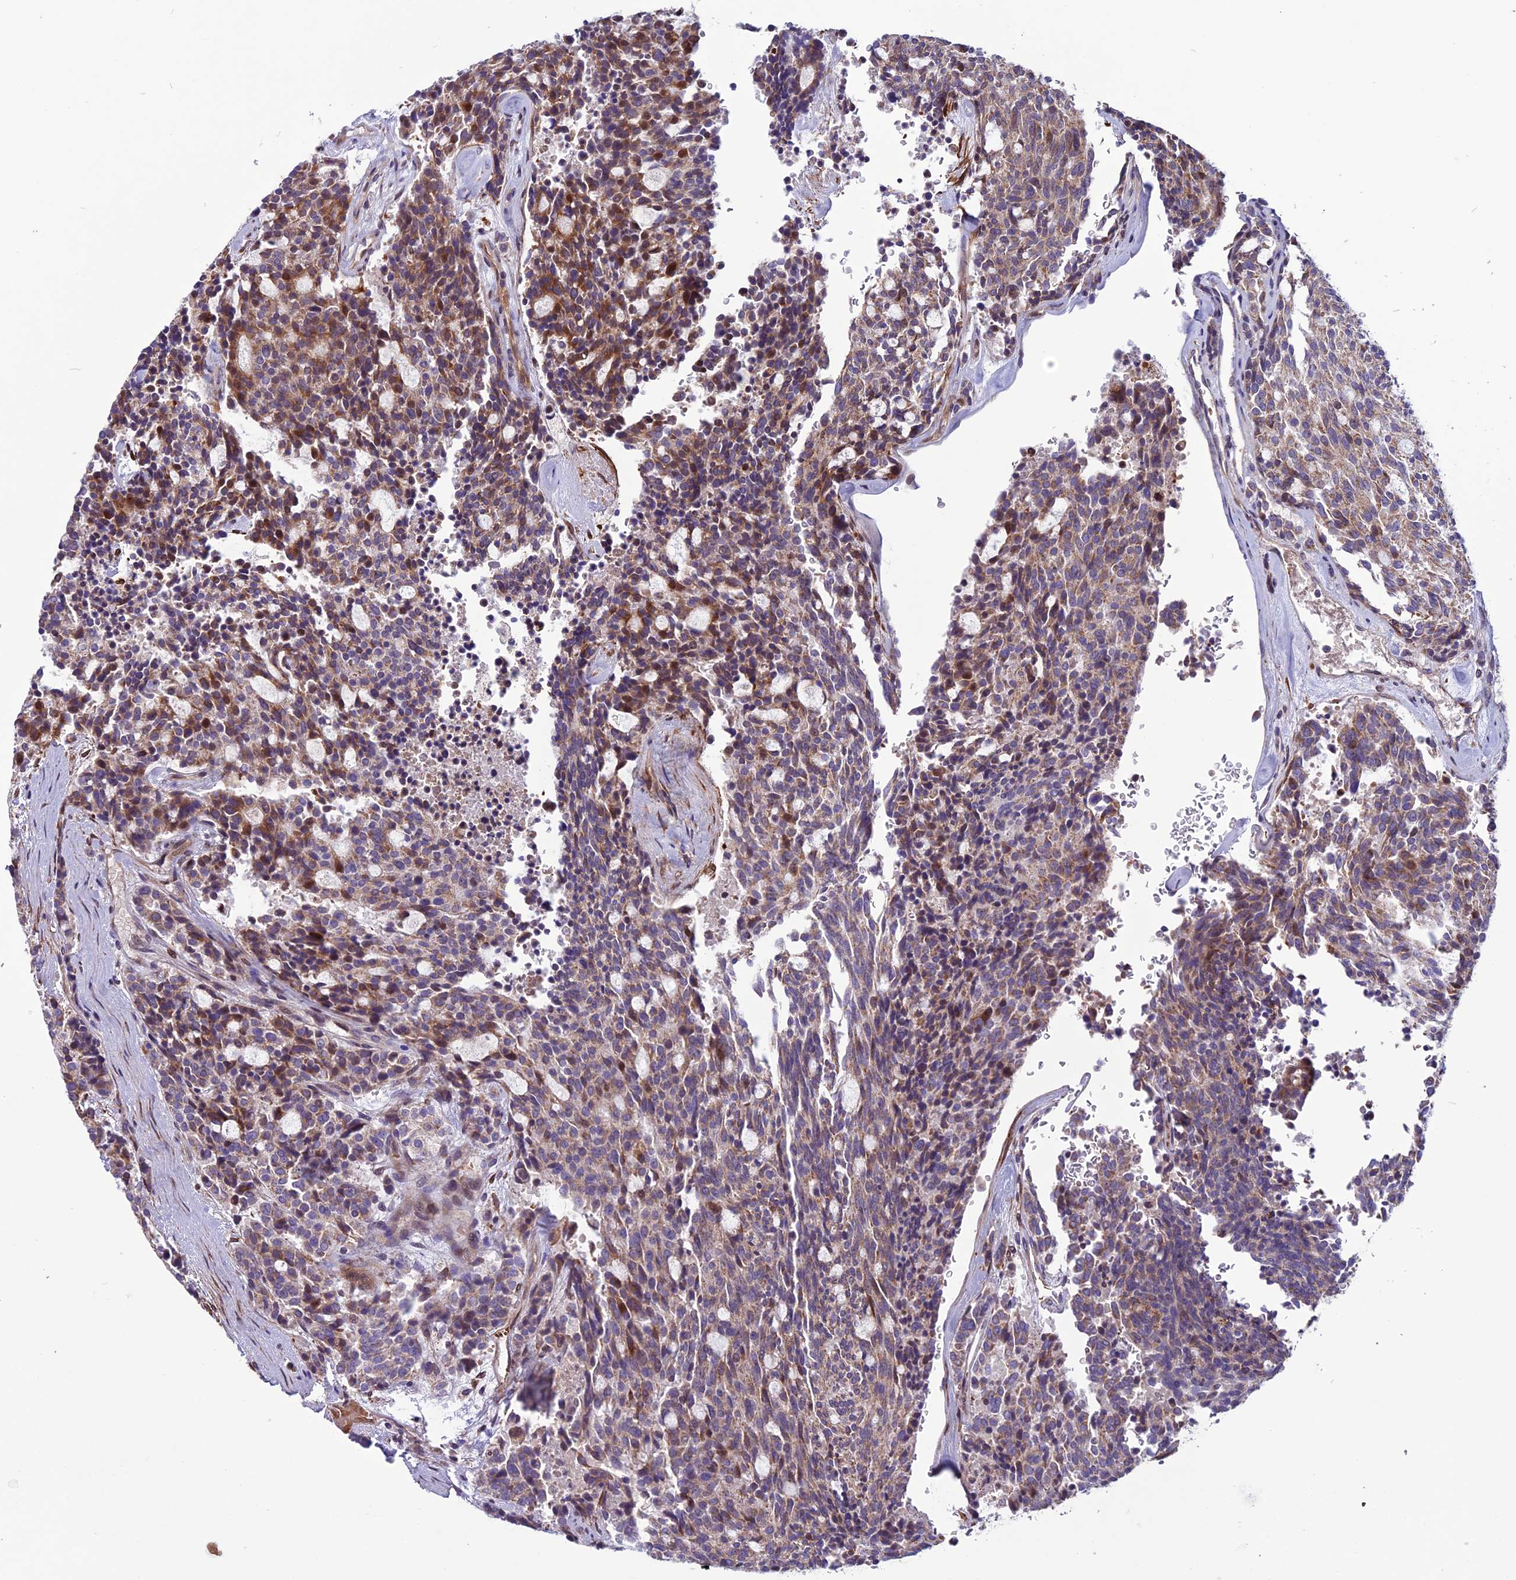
{"staining": {"intensity": "moderate", "quantity": "25%-75%", "location": "cytoplasmic/membranous"}, "tissue": "carcinoid", "cell_type": "Tumor cells", "image_type": "cancer", "snomed": [{"axis": "morphology", "description": "Carcinoid, malignant, NOS"}, {"axis": "topography", "description": "Pancreas"}], "caption": "Malignant carcinoid stained with a brown dye reveals moderate cytoplasmic/membranous positive positivity in about 25%-75% of tumor cells.", "gene": "MIEF2", "patient": {"sex": "female", "age": 54}}